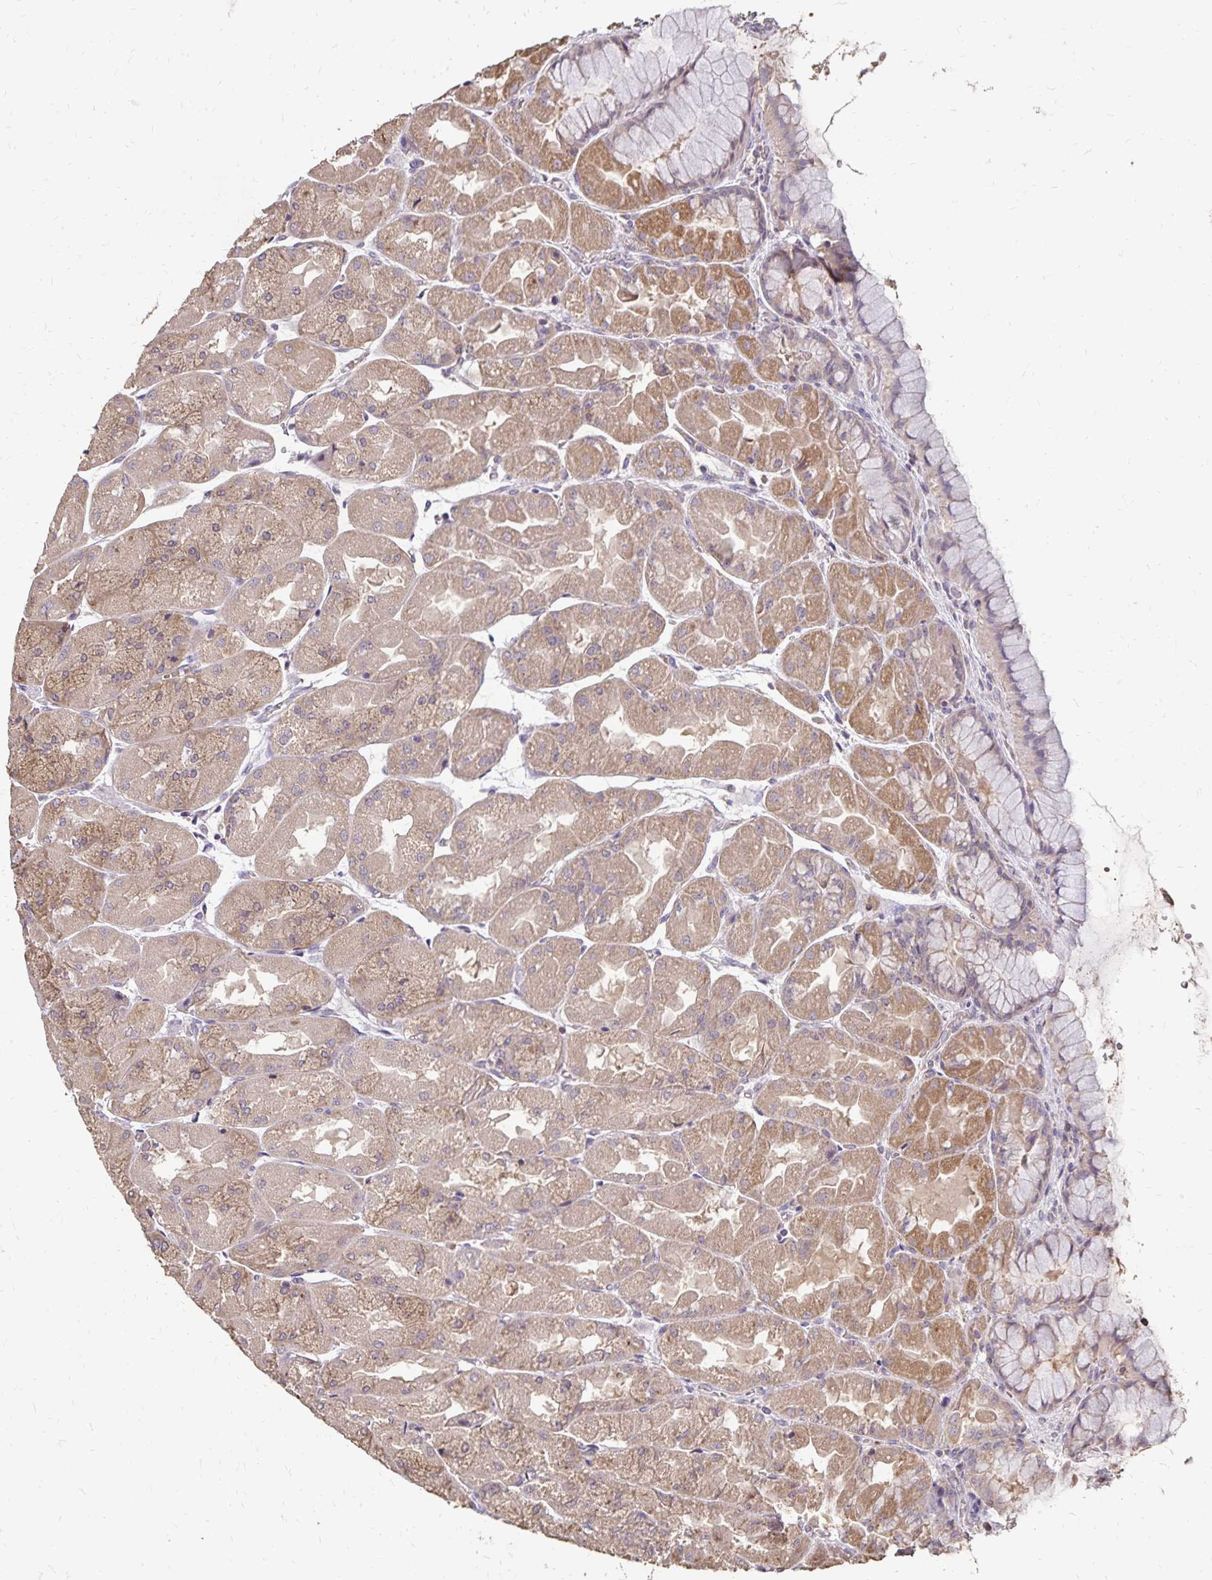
{"staining": {"intensity": "moderate", "quantity": ">75%", "location": "cytoplasmic/membranous"}, "tissue": "stomach", "cell_type": "Glandular cells", "image_type": "normal", "snomed": [{"axis": "morphology", "description": "Normal tissue, NOS"}, {"axis": "topography", "description": "Stomach"}], "caption": "Normal stomach reveals moderate cytoplasmic/membranous expression in about >75% of glandular cells The protein is shown in brown color, while the nuclei are stained blue..", "gene": "EMC10", "patient": {"sex": "female", "age": 61}}